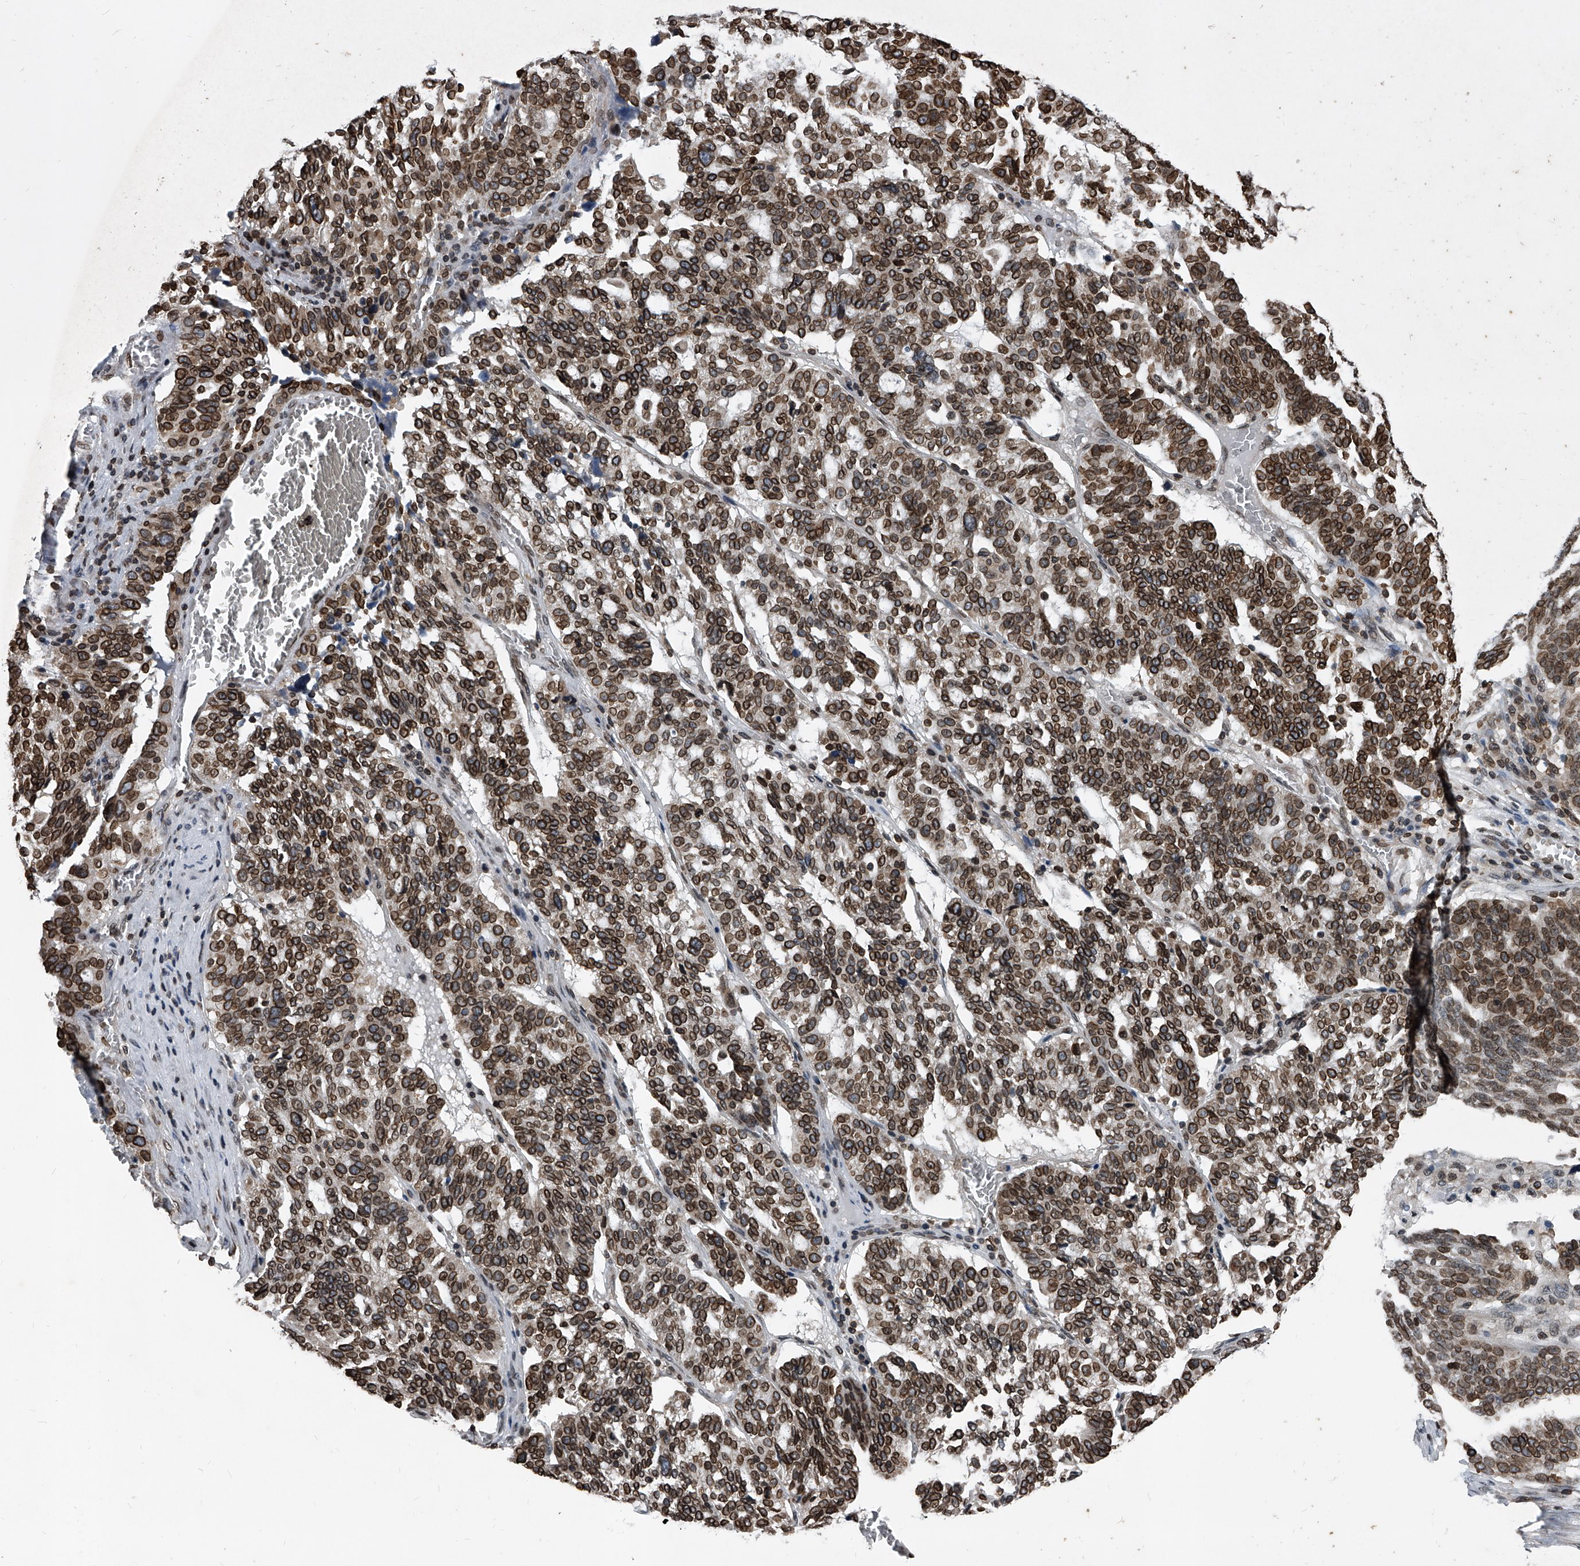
{"staining": {"intensity": "strong", "quantity": ">75%", "location": "cytoplasmic/membranous,nuclear"}, "tissue": "ovarian cancer", "cell_type": "Tumor cells", "image_type": "cancer", "snomed": [{"axis": "morphology", "description": "Cystadenocarcinoma, serous, NOS"}, {"axis": "topography", "description": "Ovary"}], "caption": "DAB (3,3'-diaminobenzidine) immunohistochemical staining of ovarian cancer reveals strong cytoplasmic/membranous and nuclear protein positivity in approximately >75% of tumor cells.", "gene": "PHF20", "patient": {"sex": "female", "age": 59}}